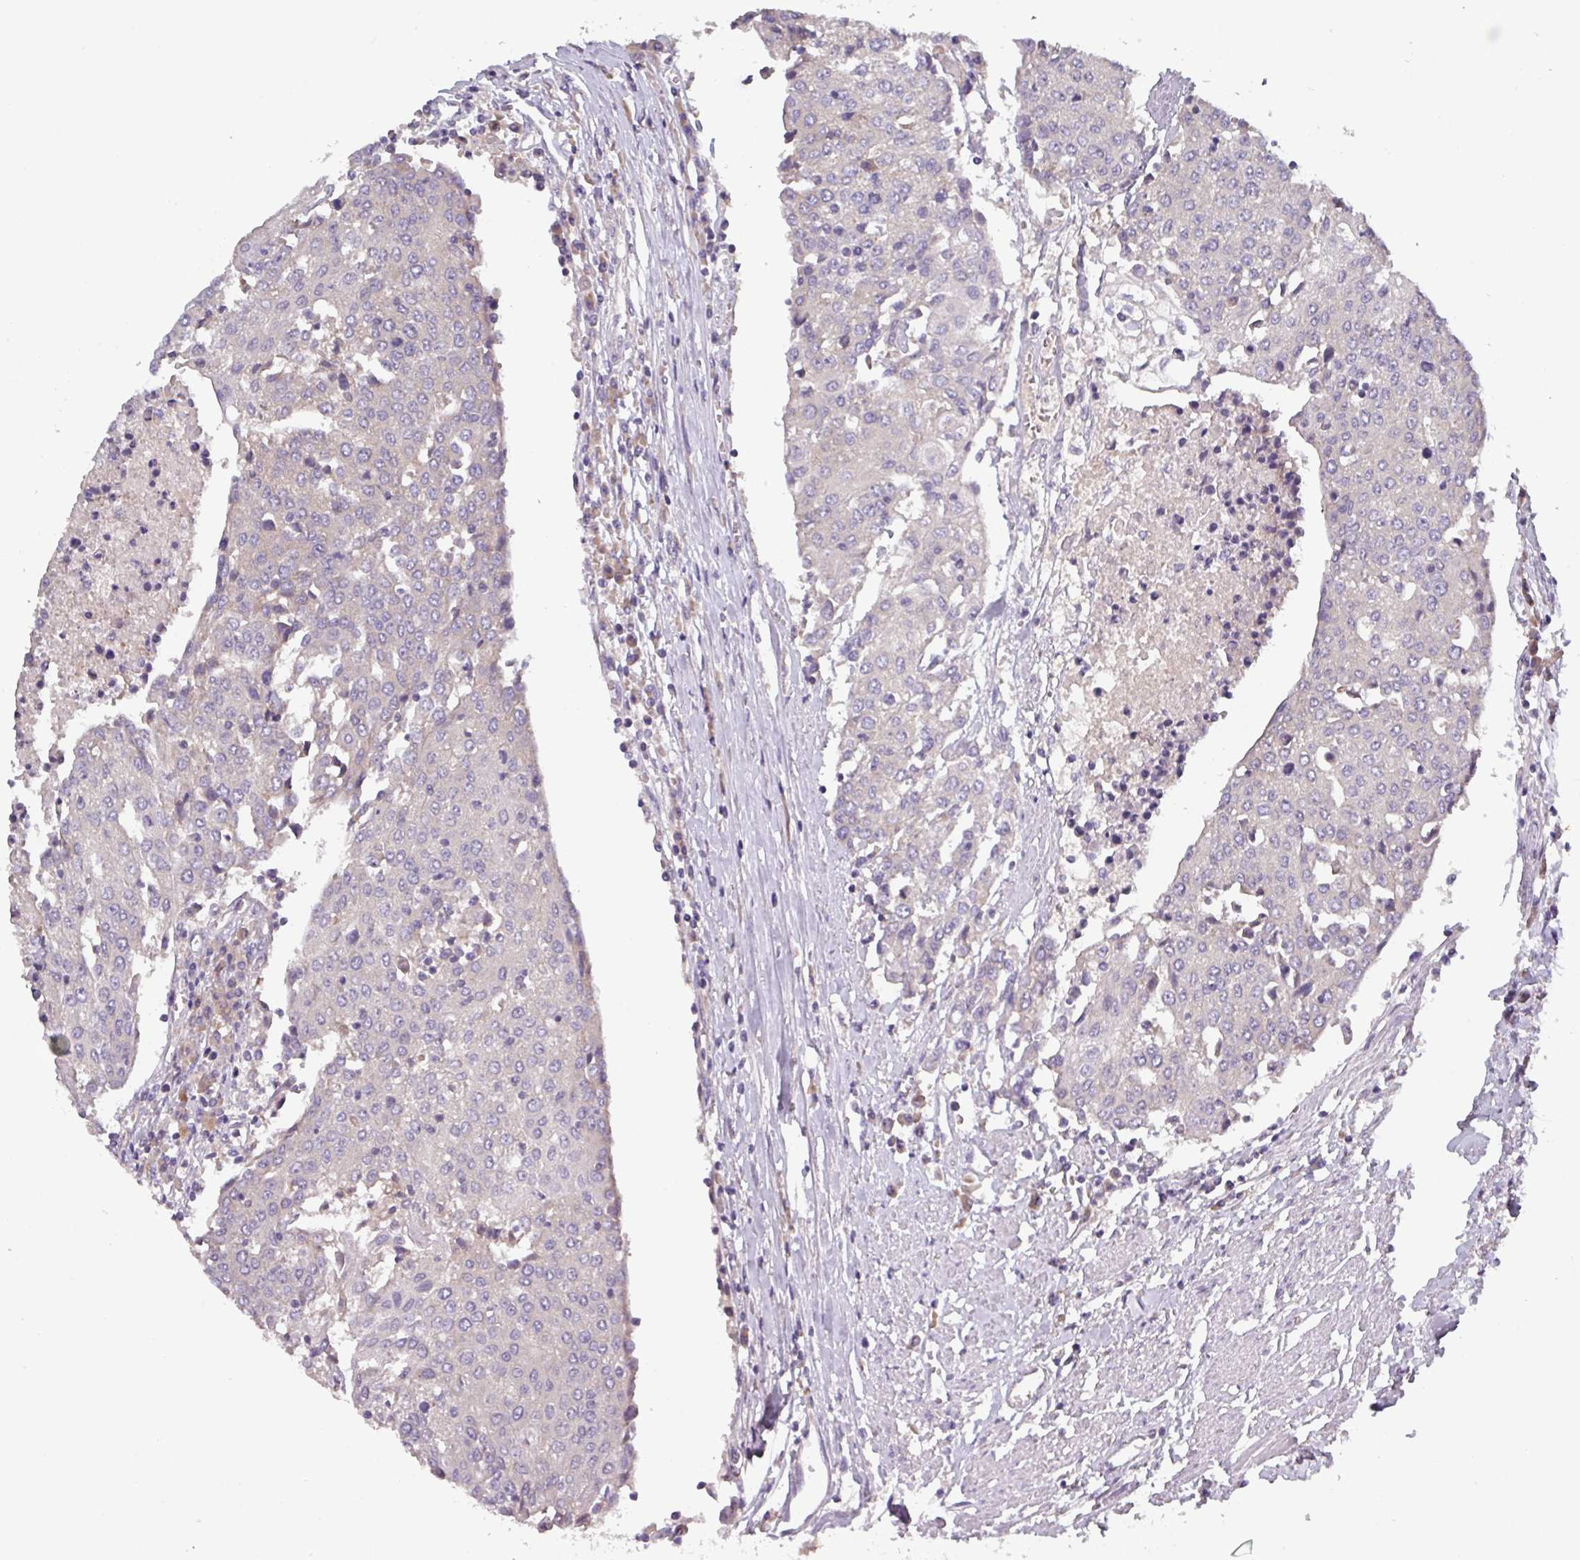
{"staining": {"intensity": "negative", "quantity": "none", "location": "none"}, "tissue": "urothelial cancer", "cell_type": "Tumor cells", "image_type": "cancer", "snomed": [{"axis": "morphology", "description": "Urothelial carcinoma, High grade"}, {"axis": "topography", "description": "Urinary bladder"}], "caption": "An IHC histopathology image of urothelial cancer is shown. There is no staining in tumor cells of urothelial cancer.", "gene": "PRAMEF8", "patient": {"sex": "female", "age": 85}}